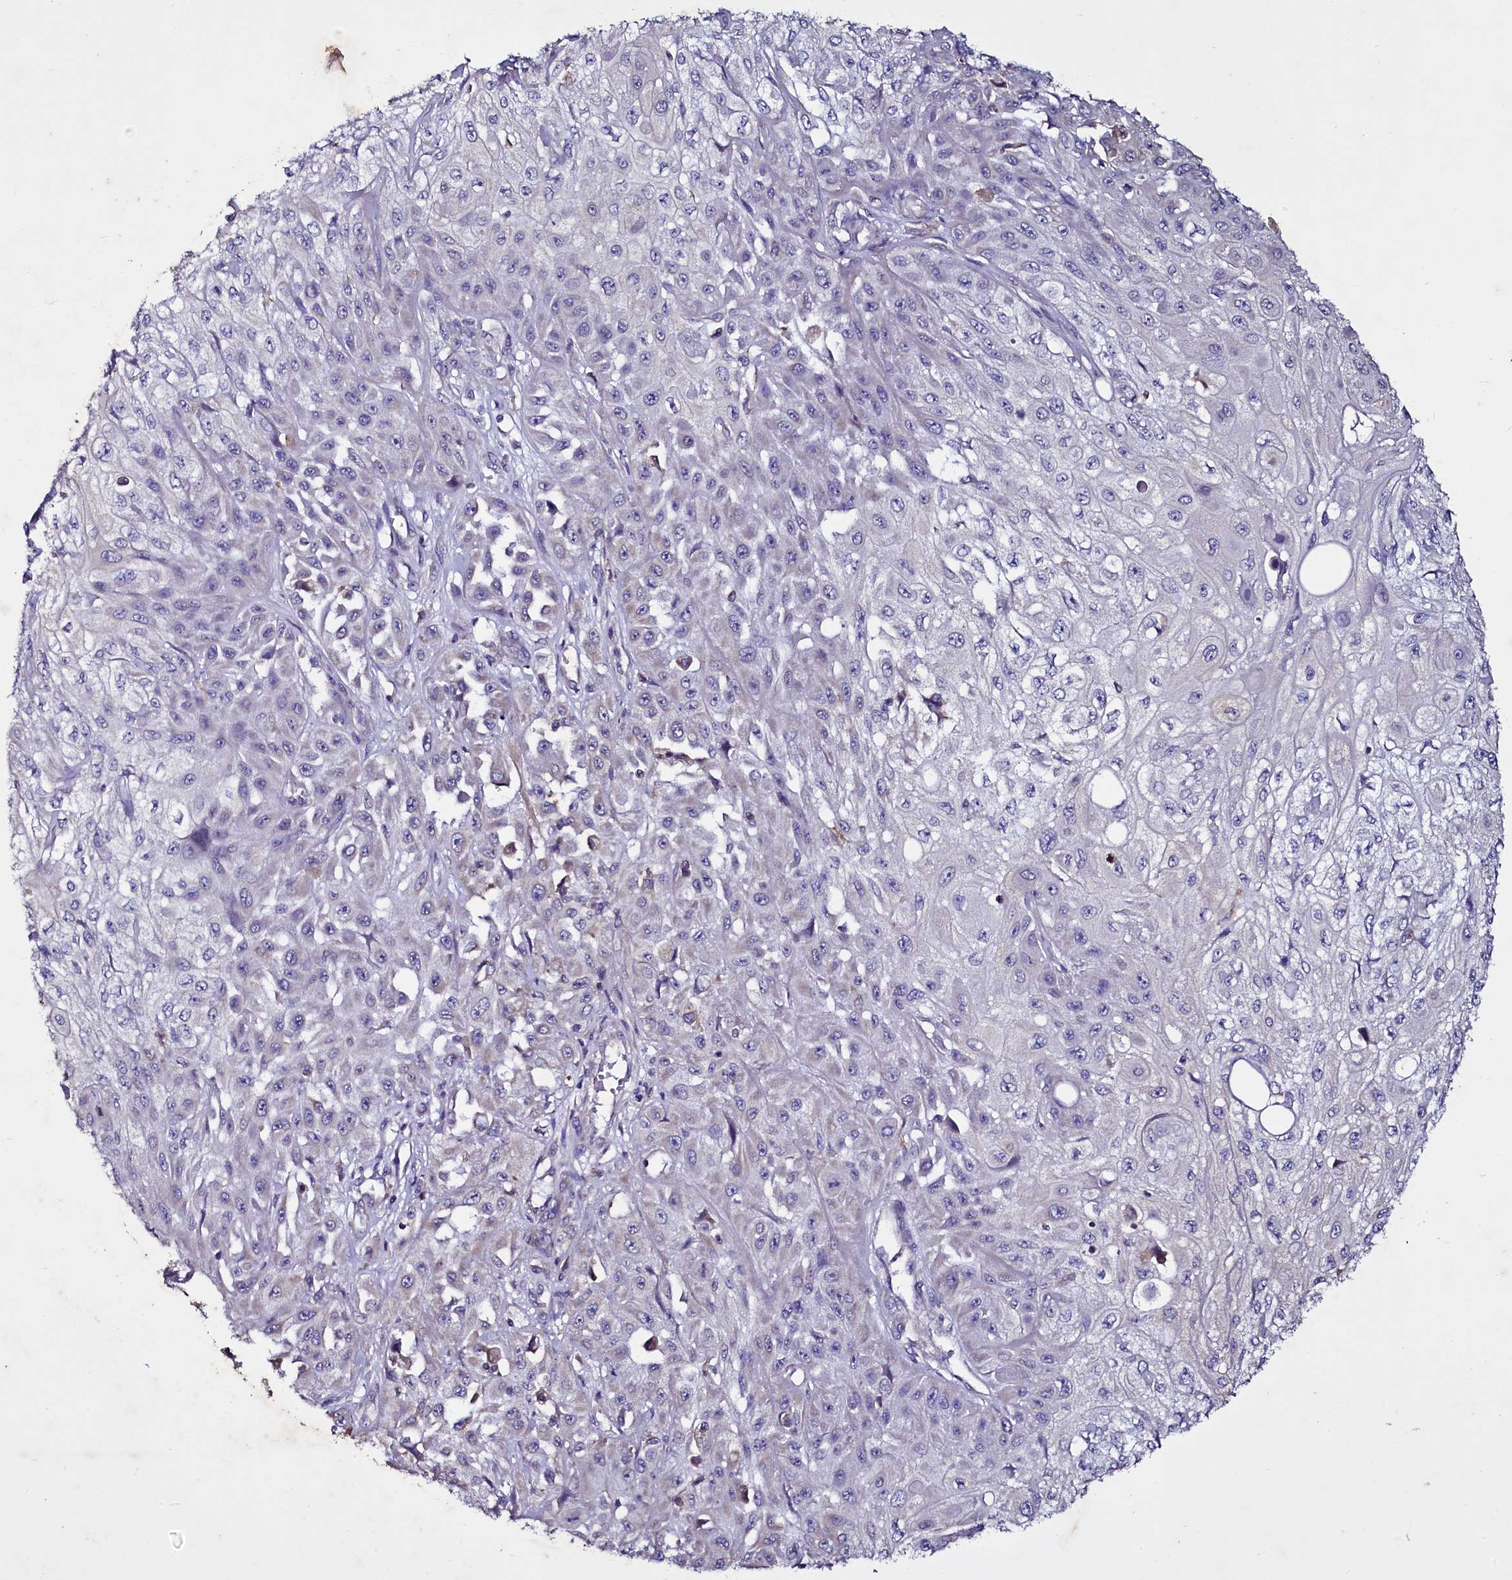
{"staining": {"intensity": "negative", "quantity": "none", "location": "none"}, "tissue": "skin cancer", "cell_type": "Tumor cells", "image_type": "cancer", "snomed": [{"axis": "morphology", "description": "Squamous cell carcinoma, NOS"}, {"axis": "morphology", "description": "Squamous cell carcinoma, metastatic, NOS"}, {"axis": "topography", "description": "Skin"}, {"axis": "topography", "description": "Lymph node"}], "caption": "The micrograph shows no staining of tumor cells in skin squamous cell carcinoma.", "gene": "SELENOT", "patient": {"sex": "male", "age": 75}}